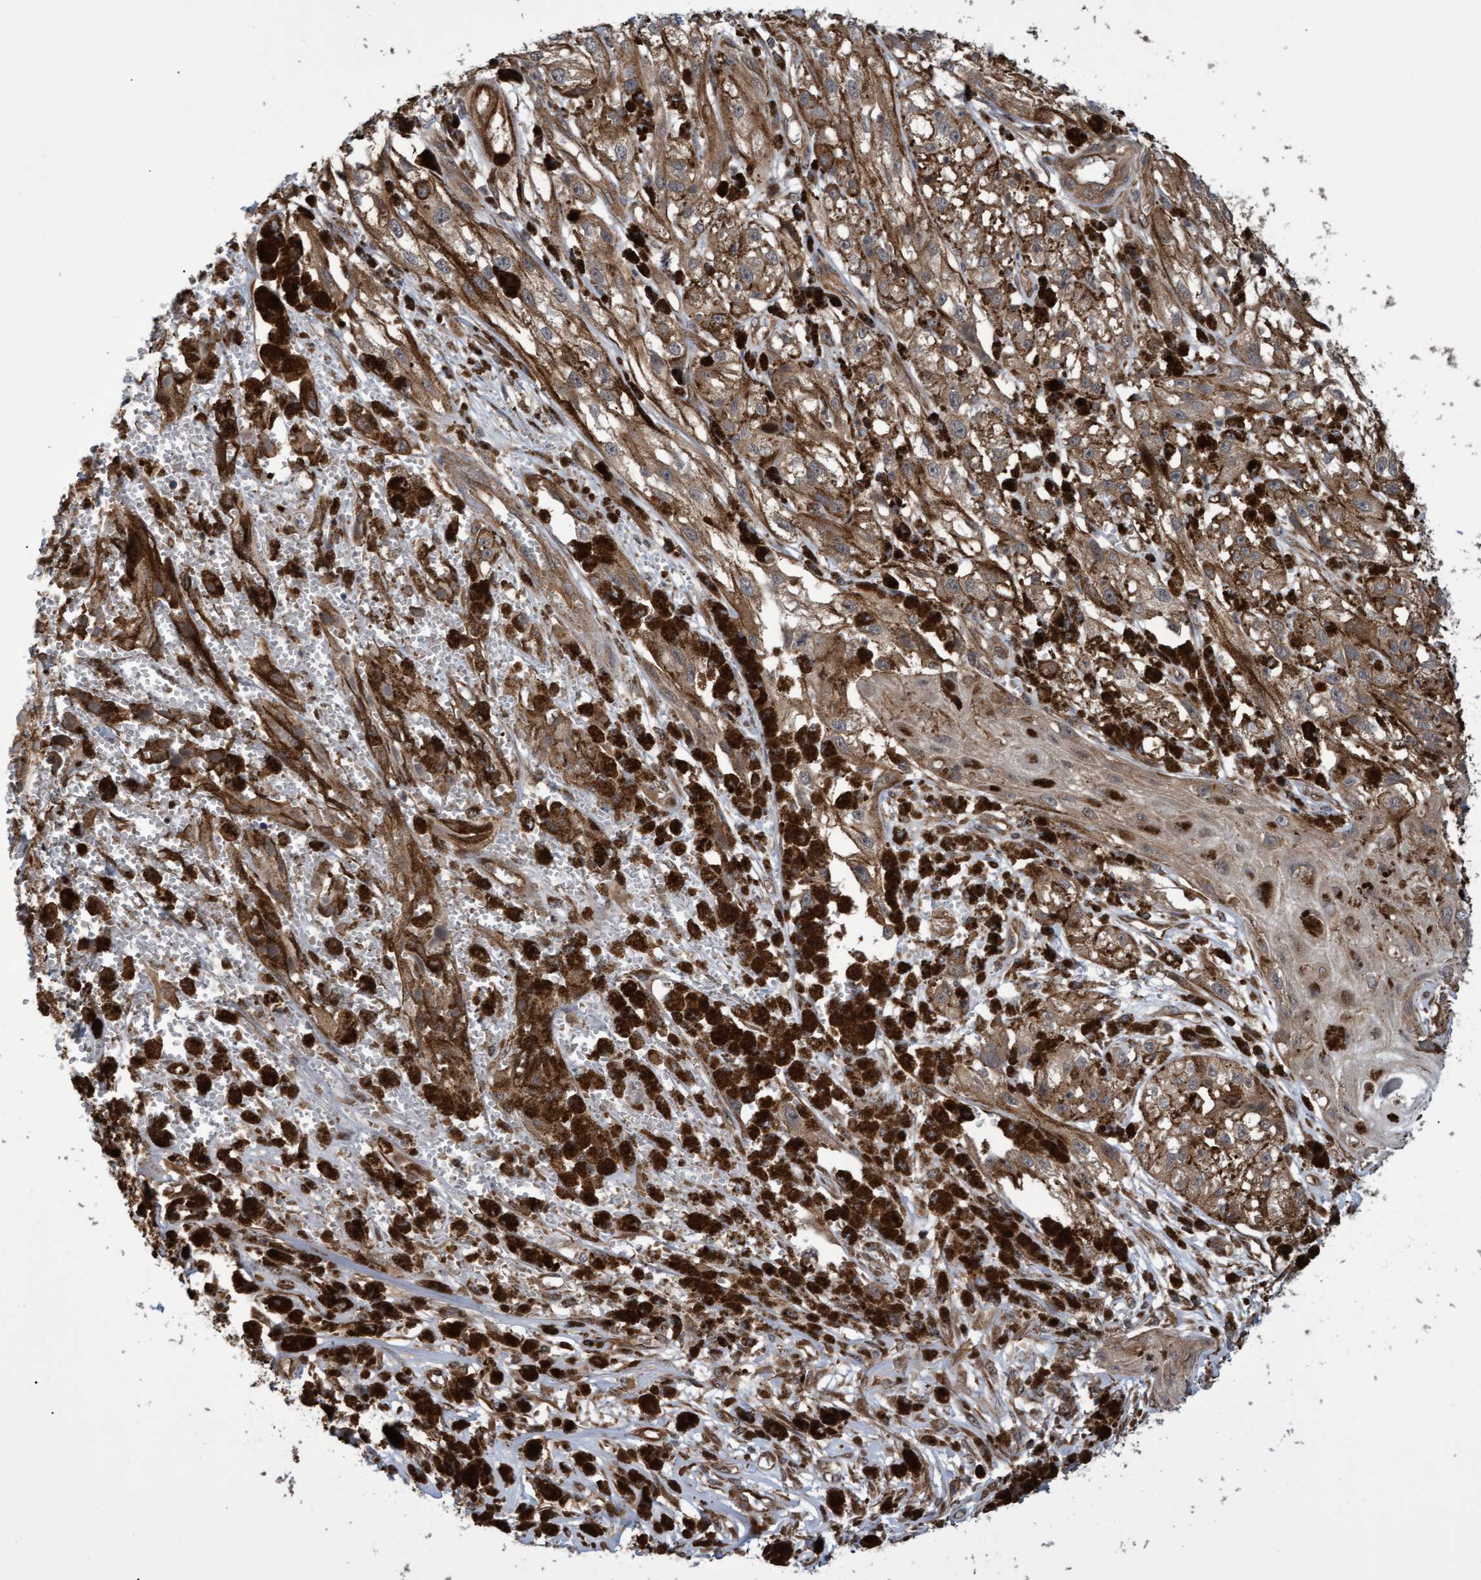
{"staining": {"intensity": "moderate", "quantity": ">75%", "location": "cytoplasmic/membranous"}, "tissue": "melanoma", "cell_type": "Tumor cells", "image_type": "cancer", "snomed": [{"axis": "morphology", "description": "Malignant melanoma, NOS"}, {"axis": "topography", "description": "Skin"}], "caption": "This photomicrograph shows immunohistochemistry (IHC) staining of malignant melanoma, with medium moderate cytoplasmic/membranous expression in about >75% of tumor cells.", "gene": "TNFRSF10B", "patient": {"sex": "male", "age": 88}}